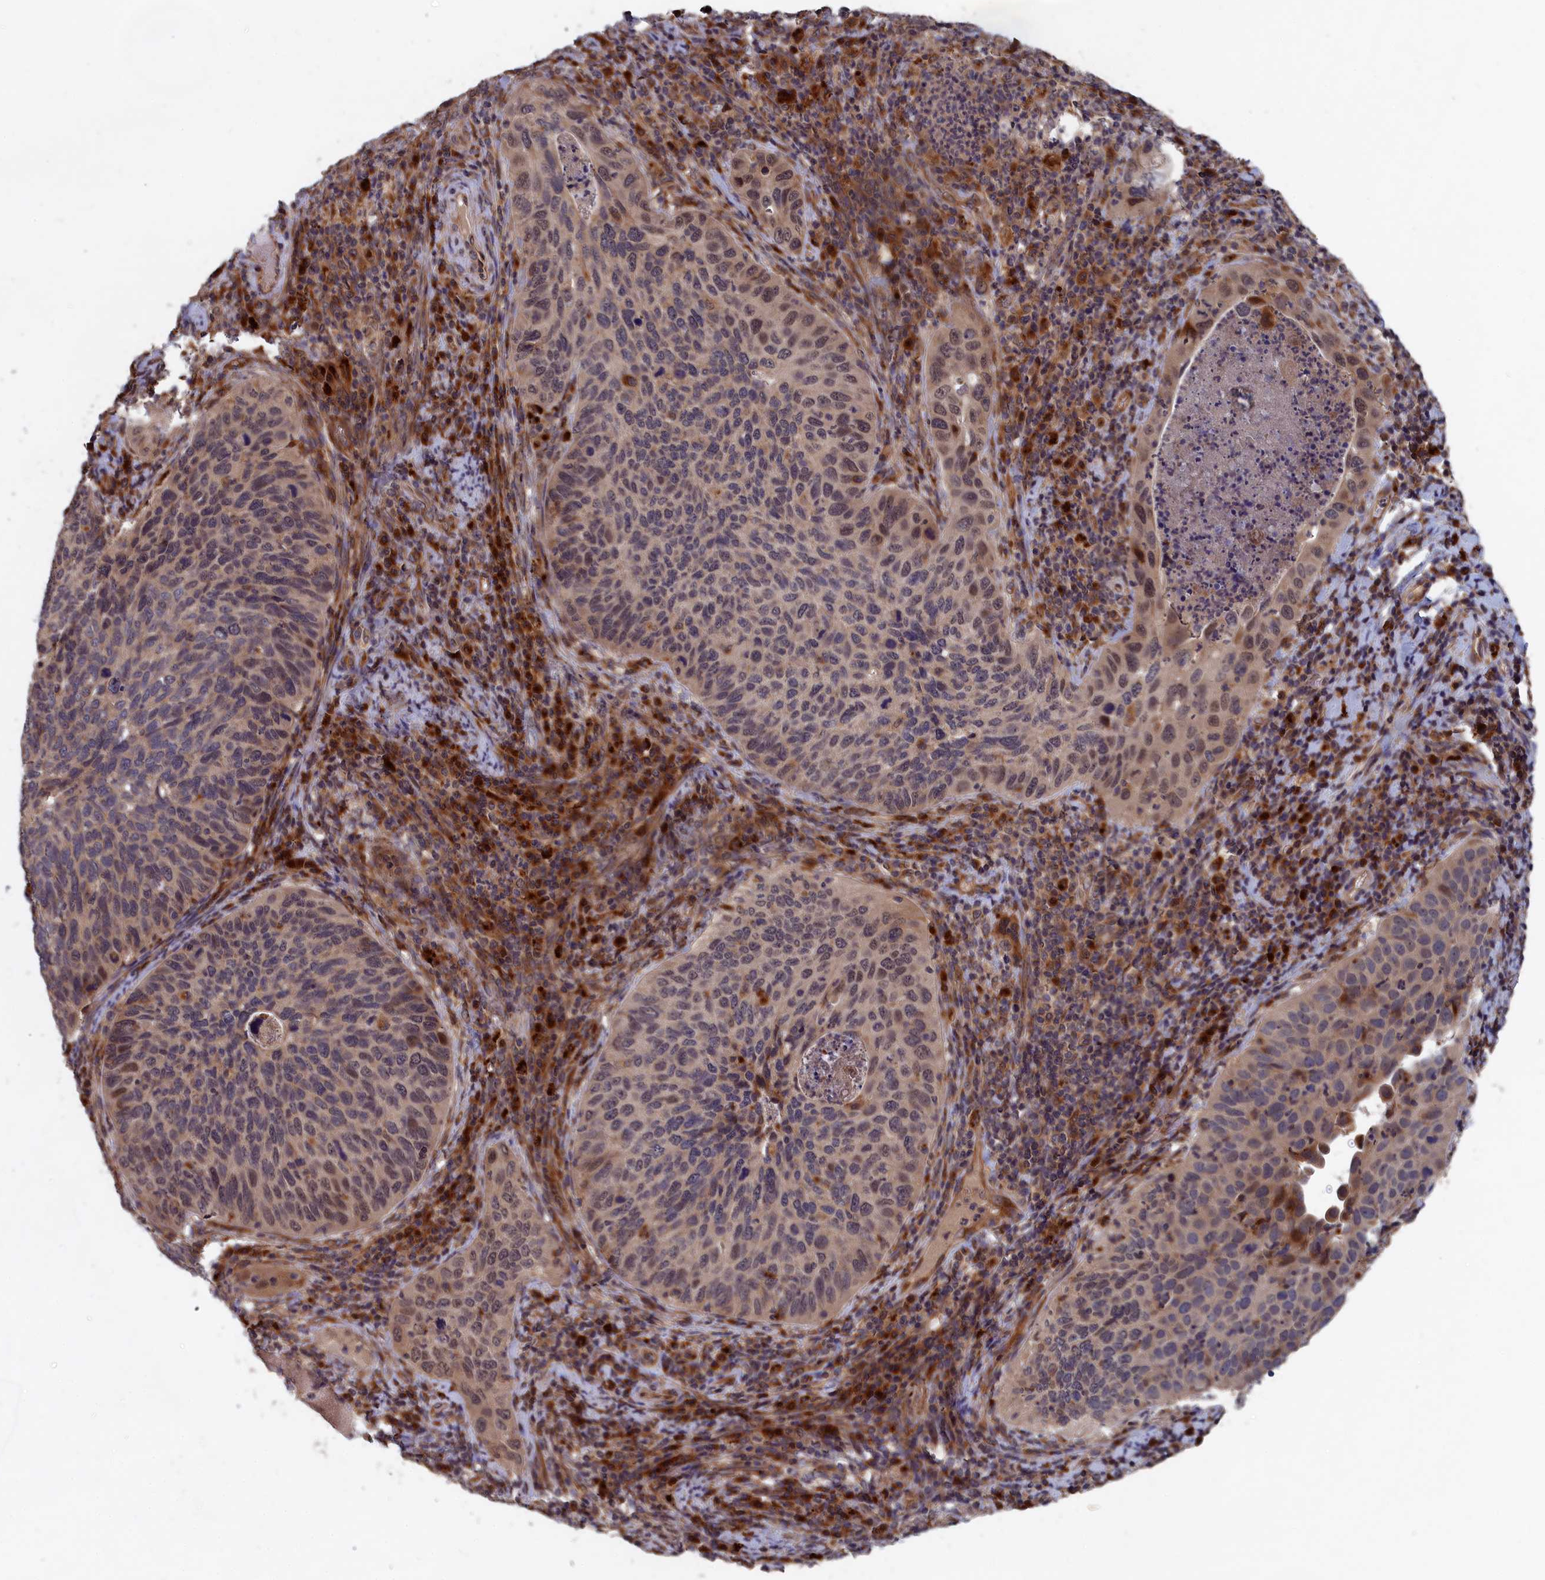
{"staining": {"intensity": "moderate", "quantity": "<25%", "location": "cytoplasmic/membranous"}, "tissue": "cervical cancer", "cell_type": "Tumor cells", "image_type": "cancer", "snomed": [{"axis": "morphology", "description": "Squamous cell carcinoma, NOS"}, {"axis": "topography", "description": "Cervix"}], "caption": "About <25% of tumor cells in human squamous cell carcinoma (cervical) demonstrate moderate cytoplasmic/membranous protein positivity as visualized by brown immunohistochemical staining.", "gene": "TRAPPC2L", "patient": {"sex": "female", "age": 38}}